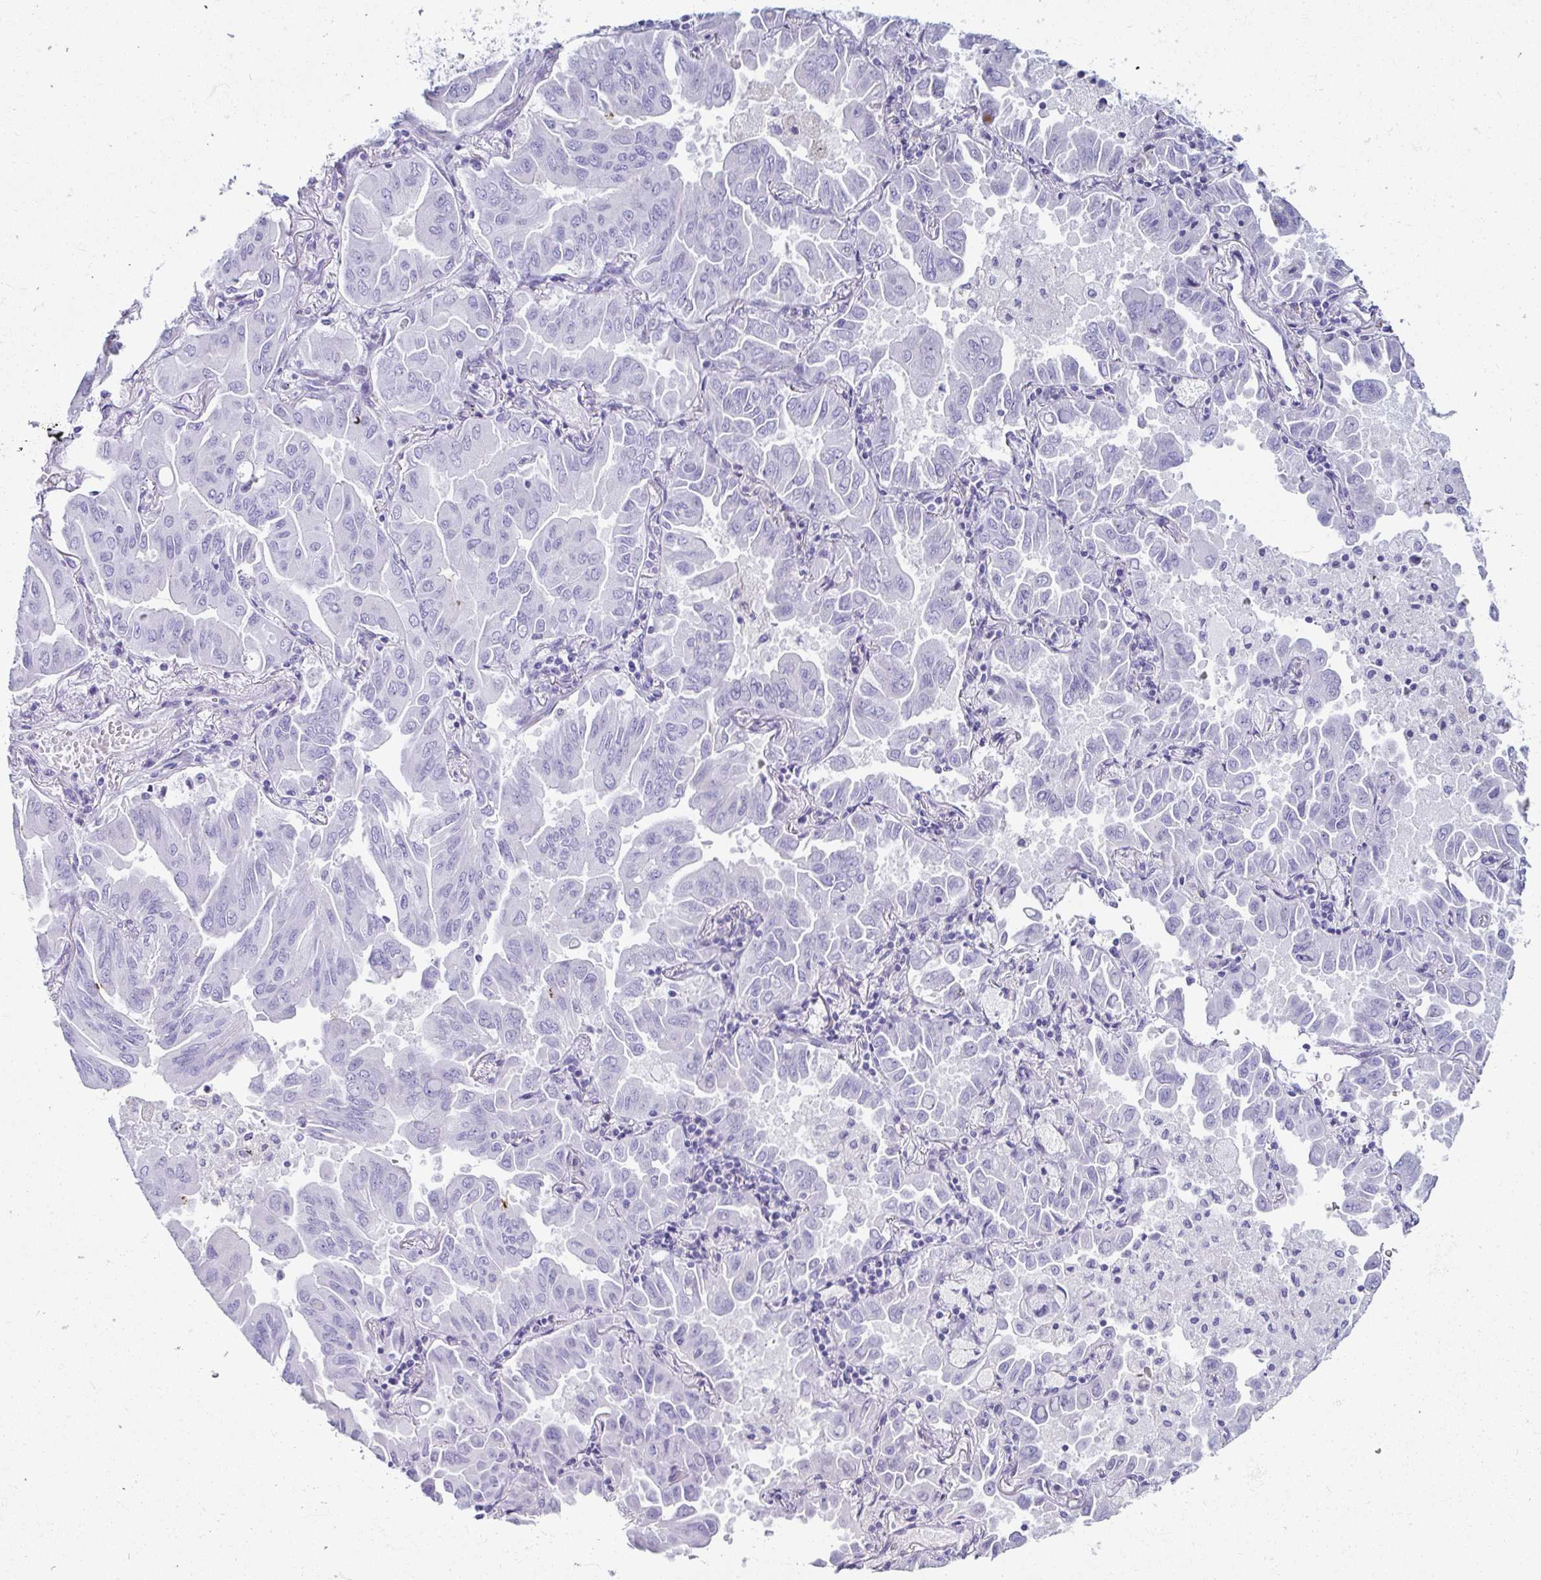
{"staining": {"intensity": "negative", "quantity": "none", "location": "none"}, "tissue": "lung cancer", "cell_type": "Tumor cells", "image_type": "cancer", "snomed": [{"axis": "morphology", "description": "Adenocarcinoma, NOS"}, {"axis": "topography", "description": "Lung"}], "caption": "A high-resolution micrograph shows immunohistochemistry (IHC) staining of lung cancer, which displays no significant expression in tumor cells.", "gene": "C4orf17", "patient": {"sex": "male", "age": 64}}